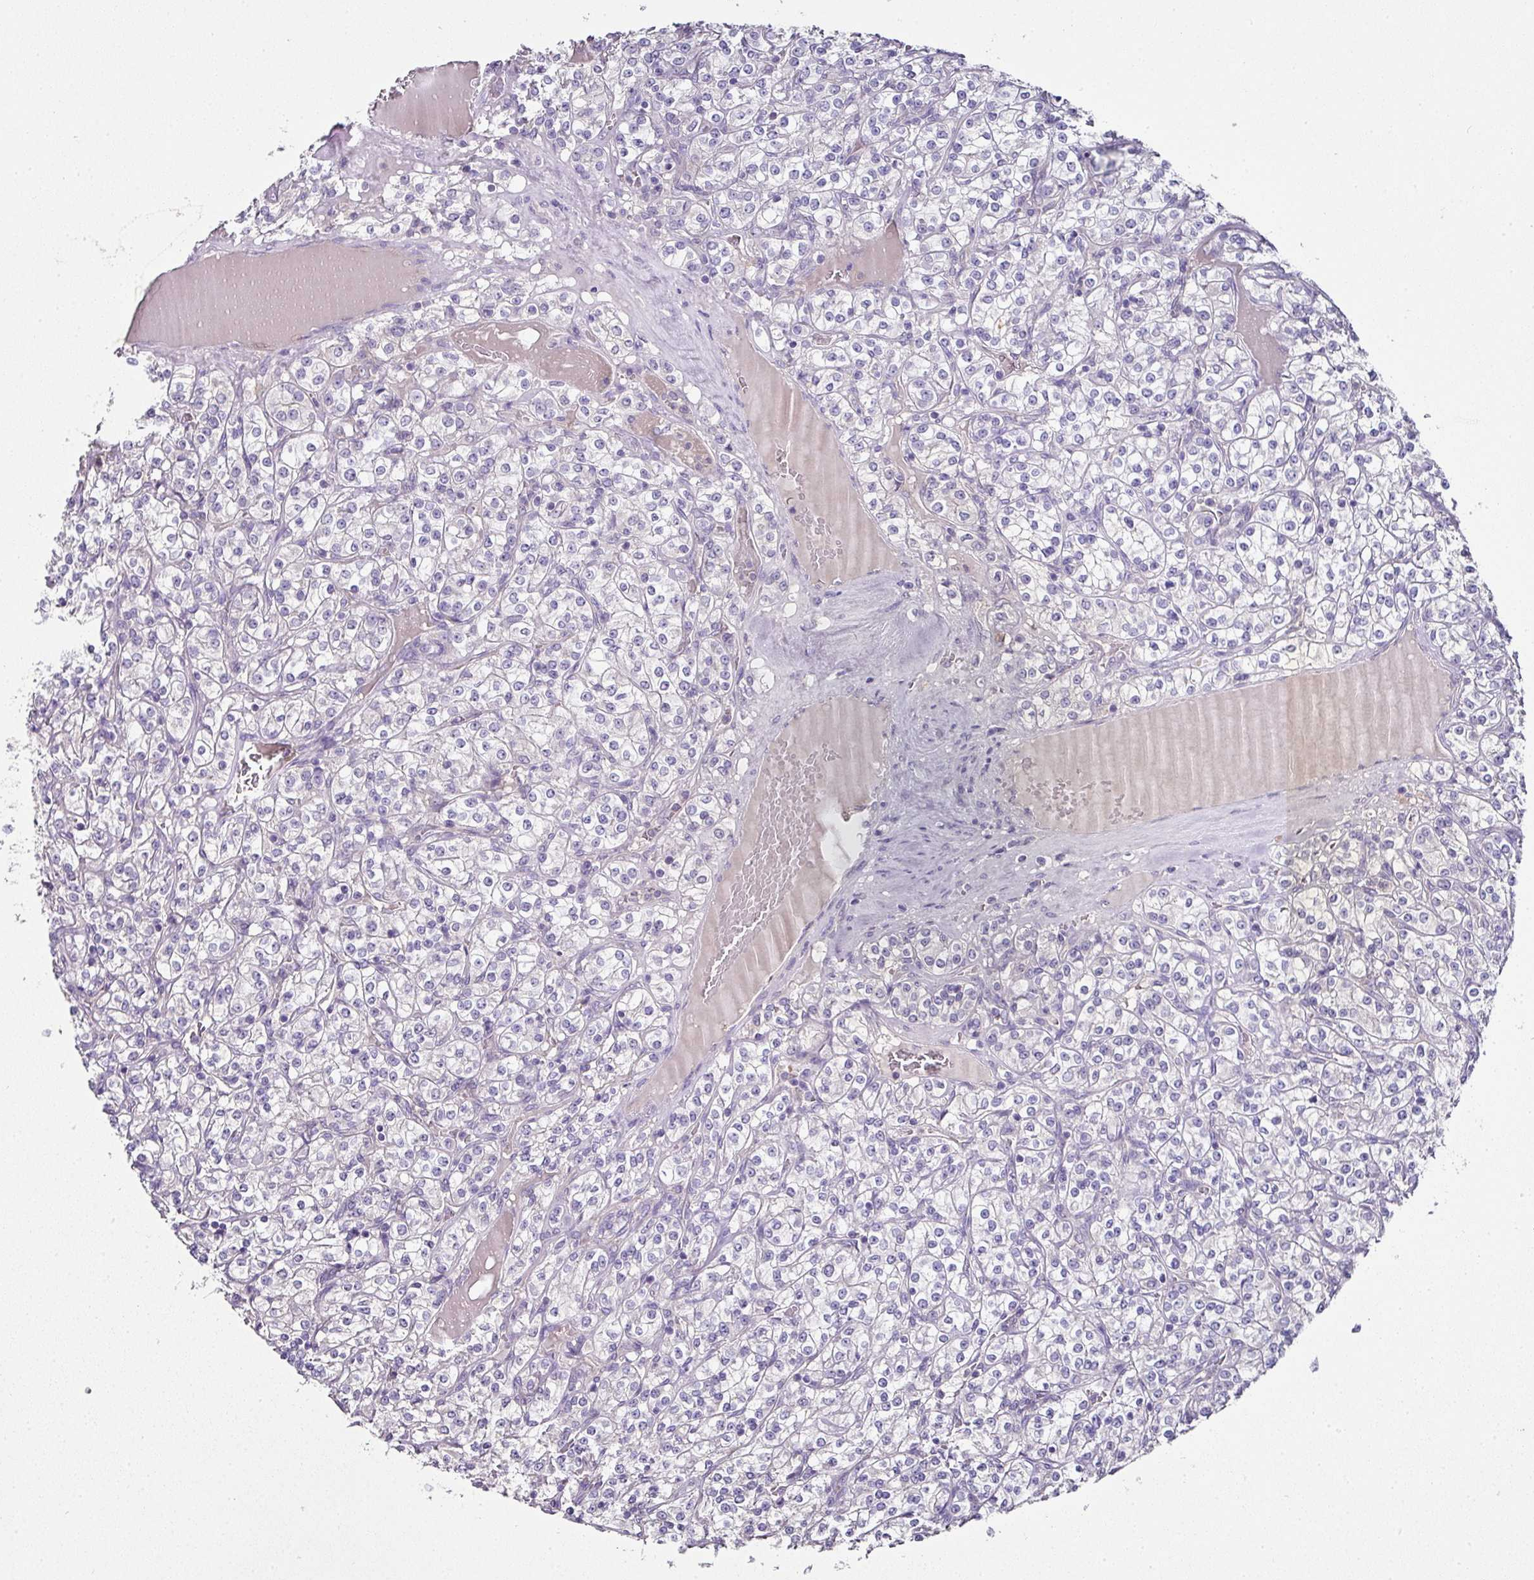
{"staining": {"intensity": "negative", "quantity": "none", "location": "none"}, "tissue": "renal cancer", "cell_type": "Tumor cells", "image_type": "cancer", "snomed": [{"axis": "morphology", "description": "Adenocarcinoma, NOS"}, {"axis": "topography", "description": "Kidney"}], "caption": "IHC micrograph of neoplastic tissue: adenocarcinoma (renal) stained with DAB displays no significant protein staining in tumor cells. Brightfield microscopy of IHC stained with DAB (brown) and hematoxylin (blue), captured at high magnification.", "gene": "SKIC2", "patient": {"sex": "male", "age": 77}}